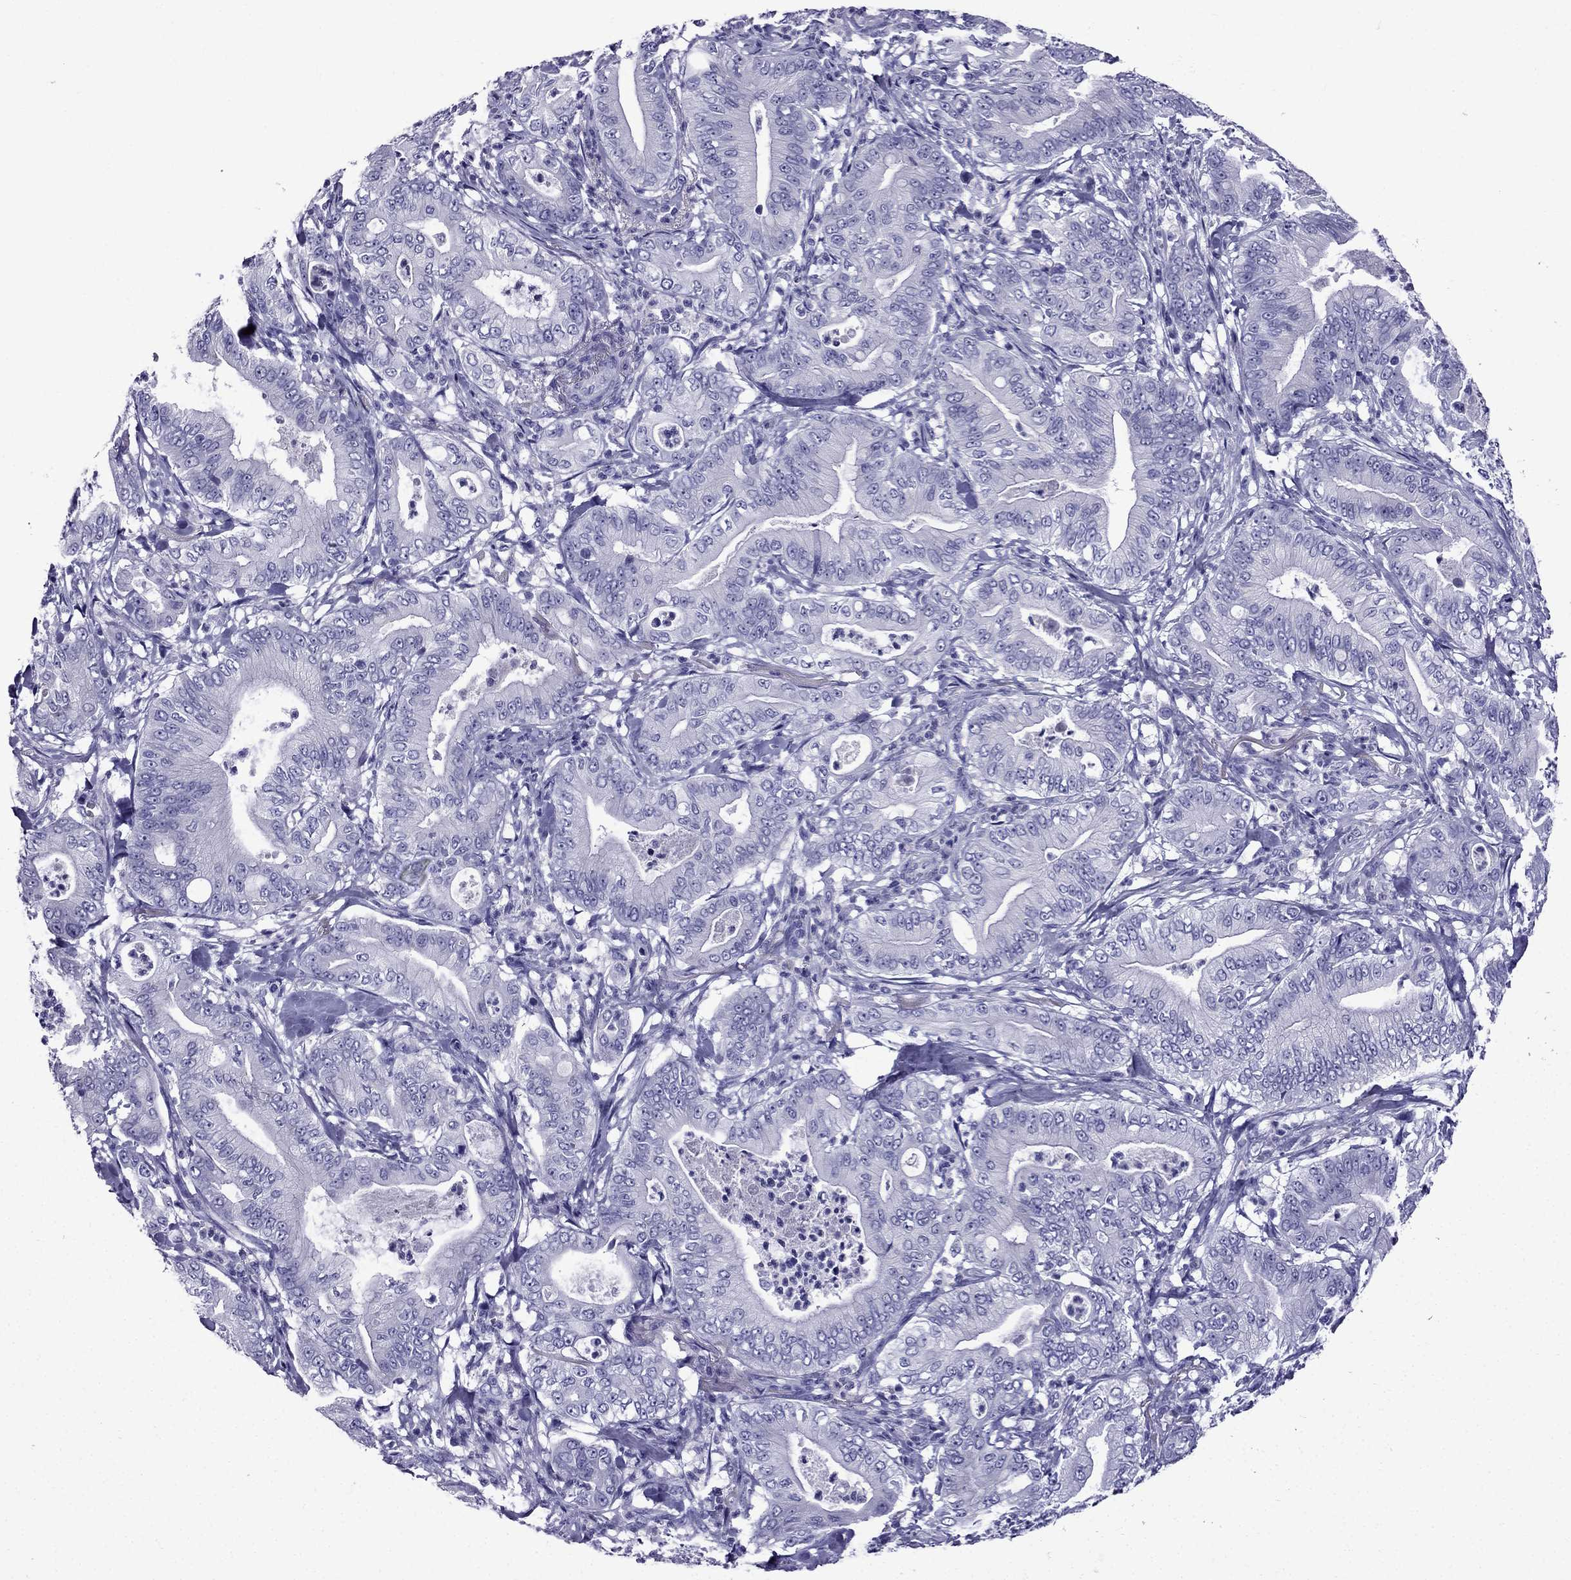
{"staining": {"intensity": "negative", "quantity": "none", "location": "none"}, "tissue": "pancreatic cancer", "cell_type": "Tumor cells", "image_type": "cancer", "snomed": [{"axis": "morphology", "description": "Adenocarcinoma, NOS"}, {"axis": "topography", "description": "Pancreas"}], "caption": "Pancreatic cancer stained for a protein using immunohistochemistry displays no expression tumor cells.", "gene": "ERC2", "patient": {"sex": "male", "age": 71}}